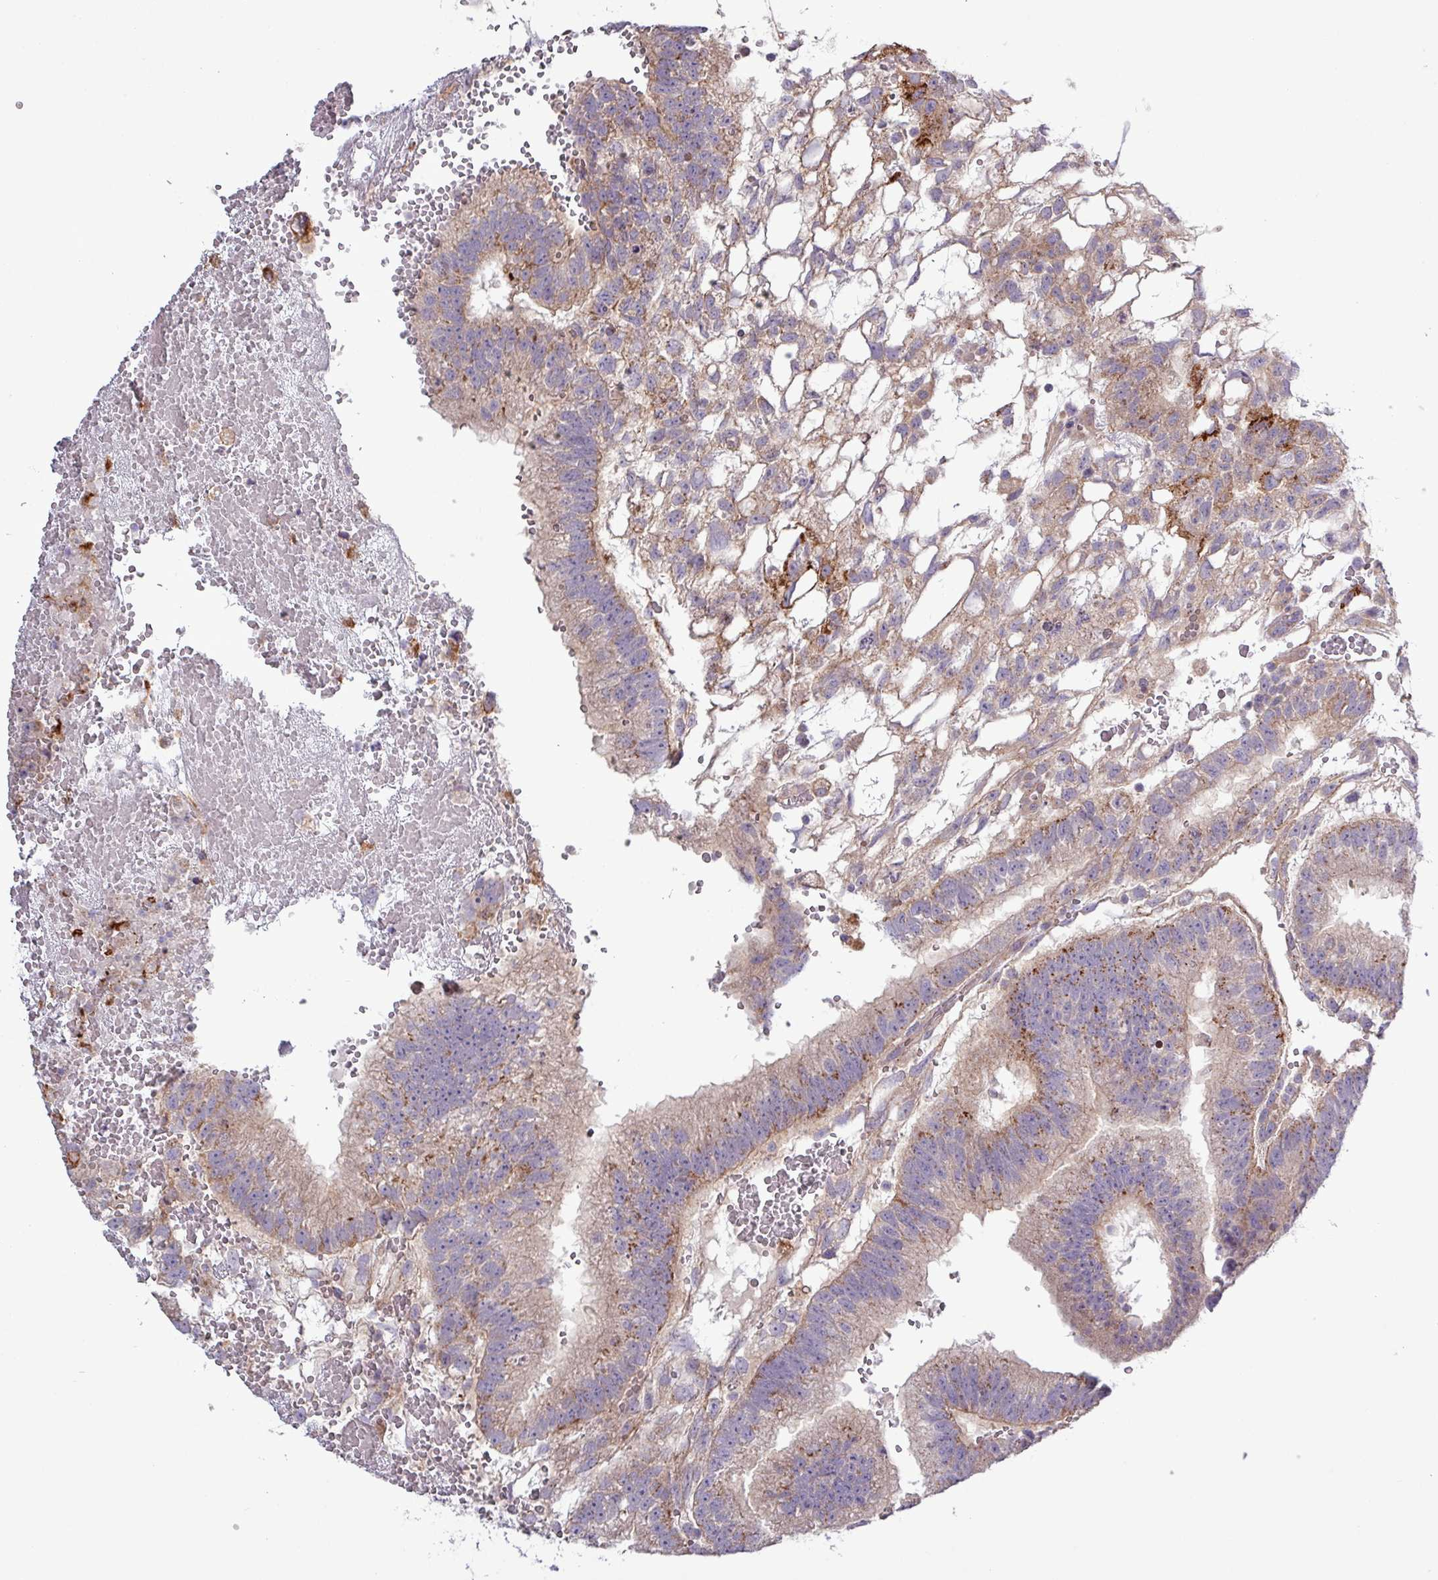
{"staining": {"intensity": "weak", "quantity": "<25%", "location": "cytoplasmic/membranous"}, "tissue": "testis cancer", "cell_type": "Tumor cells", "image_type": "cancer", "snomed": [{"axis": "morphology", "description": "Normal tissue, NOS"}, {"axis": "morphology", "description": "Carcinoma, Embryonal, NOS"}, {"axis": "topography", "description": "Testis"}], "caption": "Human testis cancer stained for a protein using immunohistochemistry (IHC) exhibits no expression in tumor cells.", "gene": "PLIN2", "patient": {"sex": "male", "age": 32}}